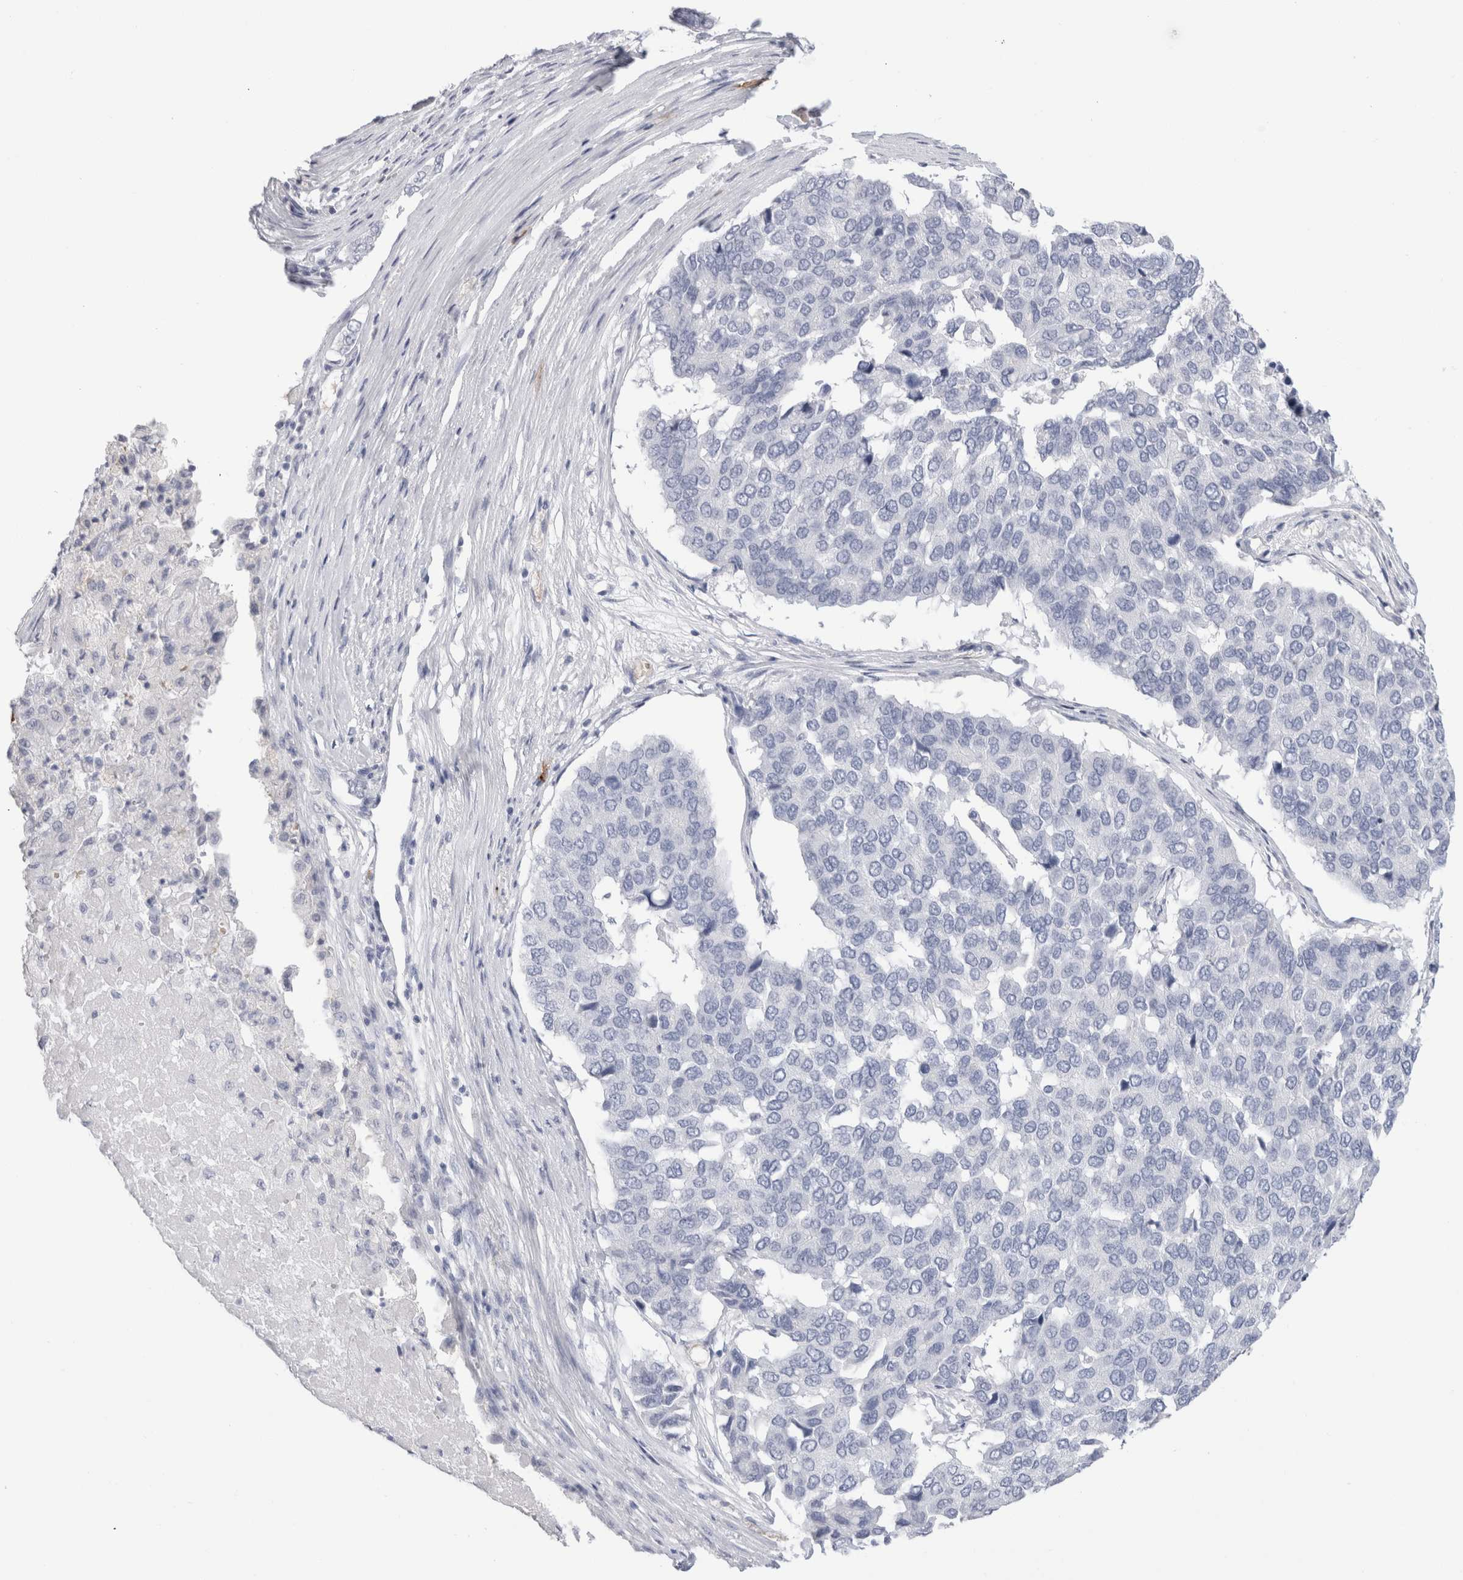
{"staining": {"intensity": "negative", "quantity": "none", "location": "none"}, "tissue": "pancreatic cancer", "cell_type": "Tumor cells", "image_type": "cancer", "snomed": [{"axis": "morphology", "description": "Adenocarcinoma, NOS"}, {"axis": "topography", "description": "Pancreas"}], "caption": "Protein analysis of adenocarcinoma (pancreatic) shows no significant expression in tumor cells.", "gene": "CD38", "patient": {"sex": "male", "age": 50}}